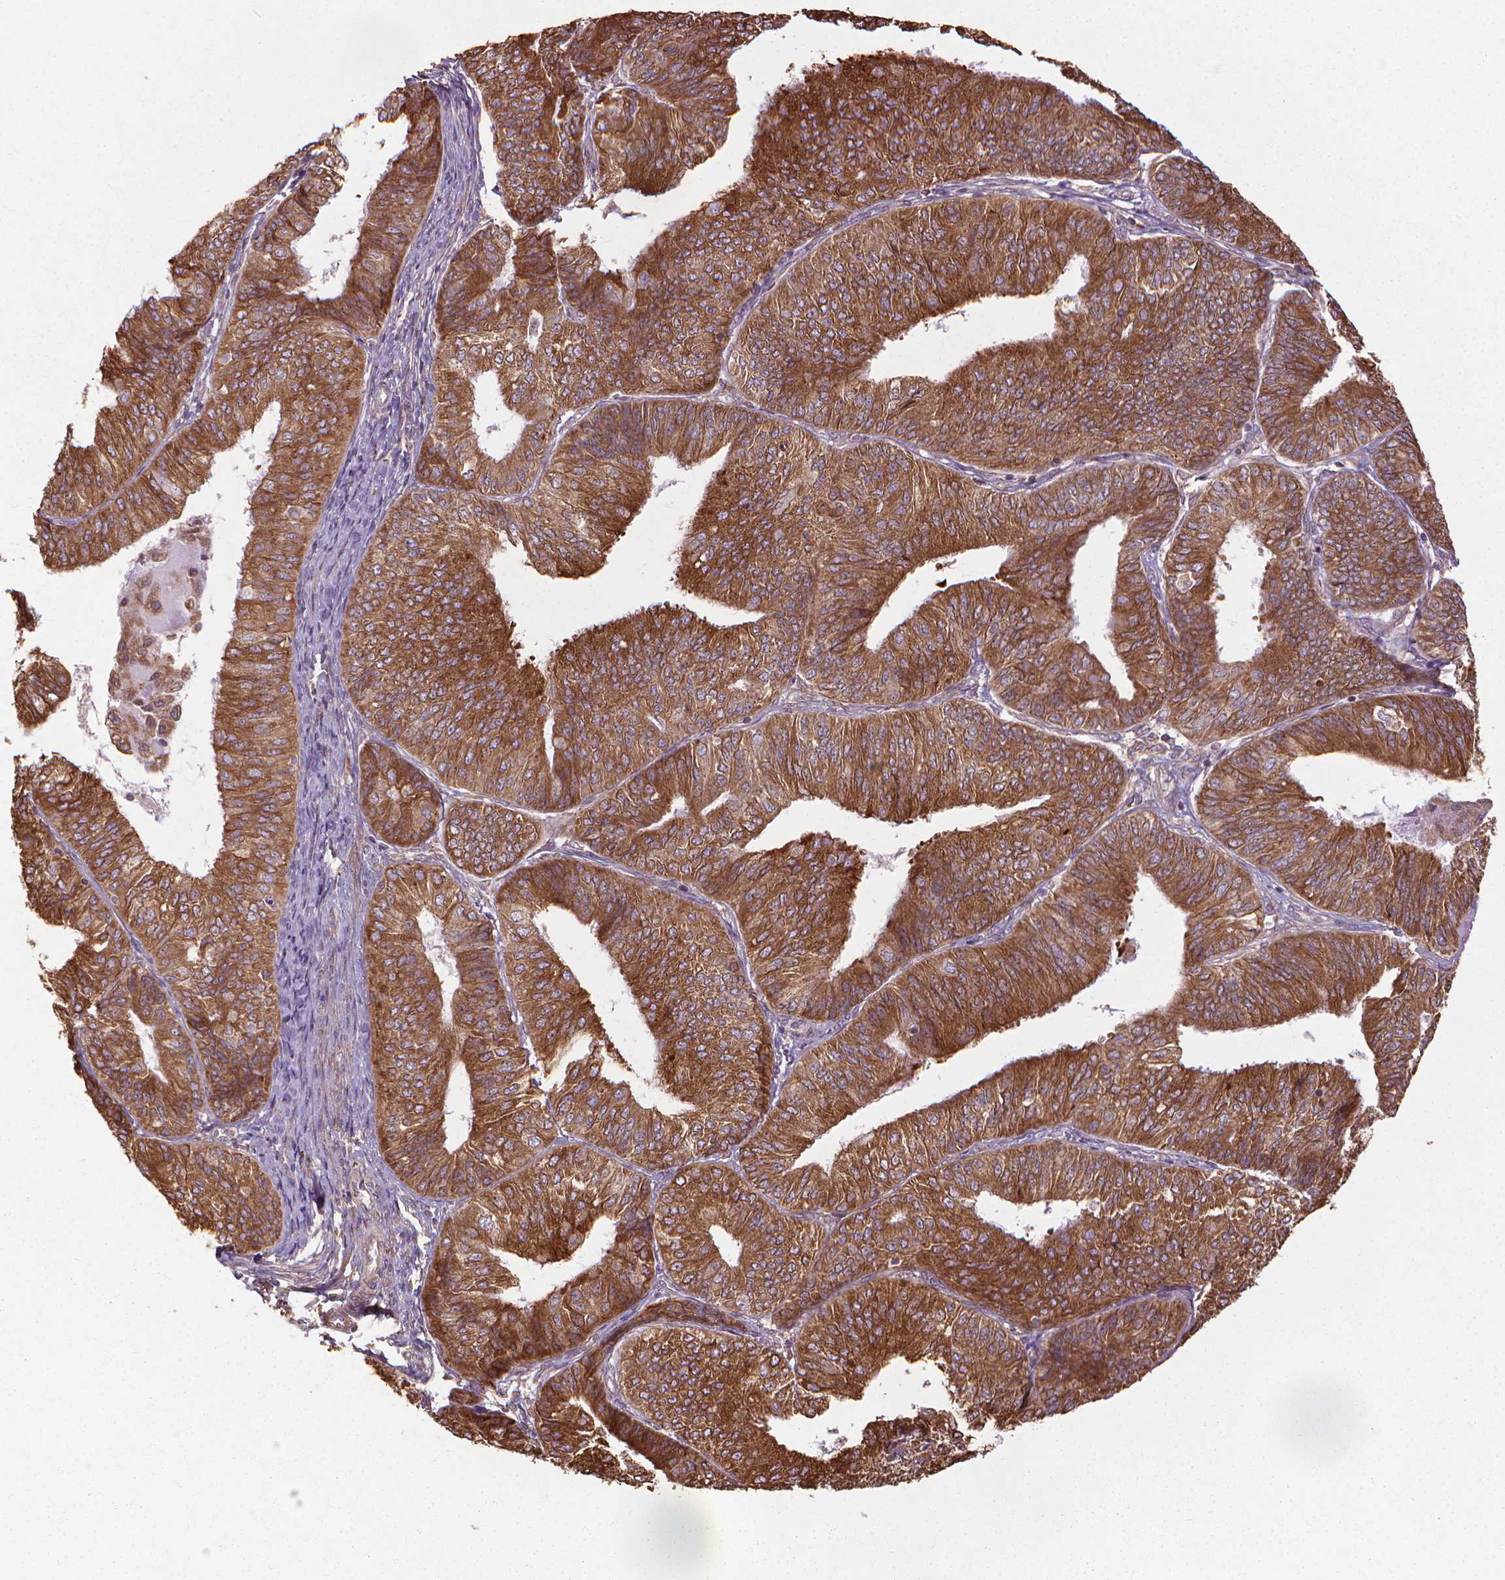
{"staining": {"intensity": "strong", "quantity": ">75%", "location": "cytoplasmic/membranous"}, "tissue": "endometrial cancer", "cell_type": "Tumor cells", "image_type": "cancer", "snomed": [{"axis": "morphology", "description": "Adenocarcinoma, NOS"}, {"axis": "topography", "description": "Endometrium"}], "caption": "IHC (DAB) staining of human endometrial adenocarcinoma reveals strong cytoplasmic/membranous protein positivity in approximately >75% of tumor cells.", "gene": "GAS1", "patient": {"sex": "female", "age": 58}}